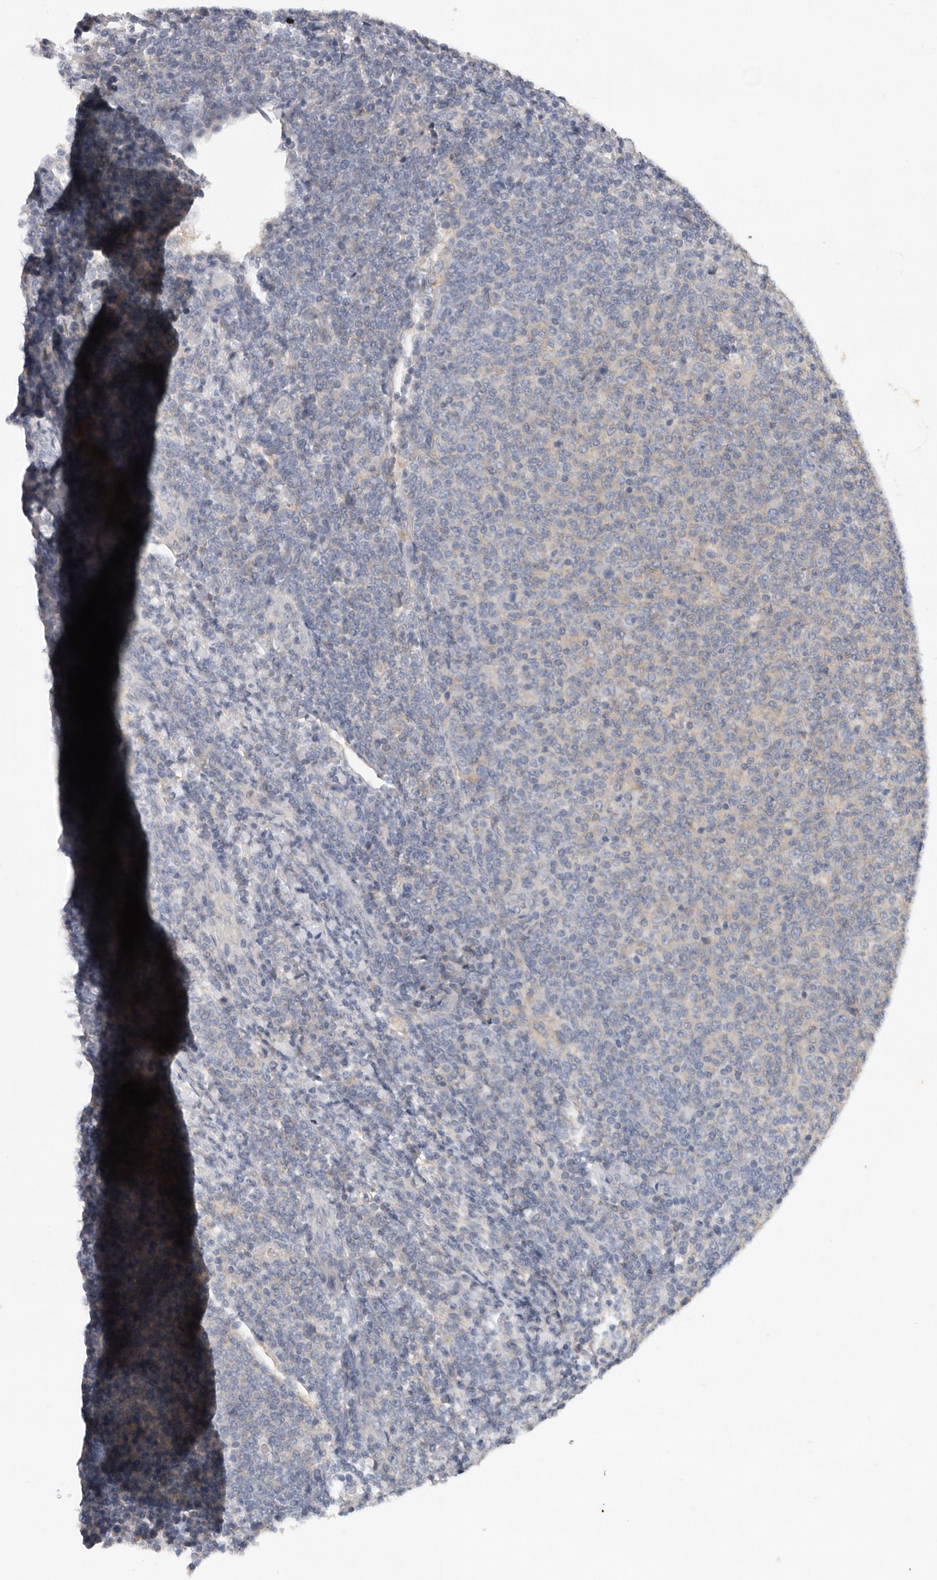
{"staining": {"intensity": "negative", "quantity": "none", "location": "none"}, "tissue": "lymphoma", "cell_type": "Tumor cells", "image_type": "cancer", "snomed": [{"axis": "morphology", "description": "Malignant lymphoma, non-Hodgkin's type, Low grade"}, {"axis": "topography", "description": "Lymph node"}], "caption": "Immunohistochemical staining of human low-grade malignant lymphoma, non-Hodgkin's type shows no significant staining in tumor cells.", "gene": "WDTC1", "patient": {"sex": "male", "age": 66}}